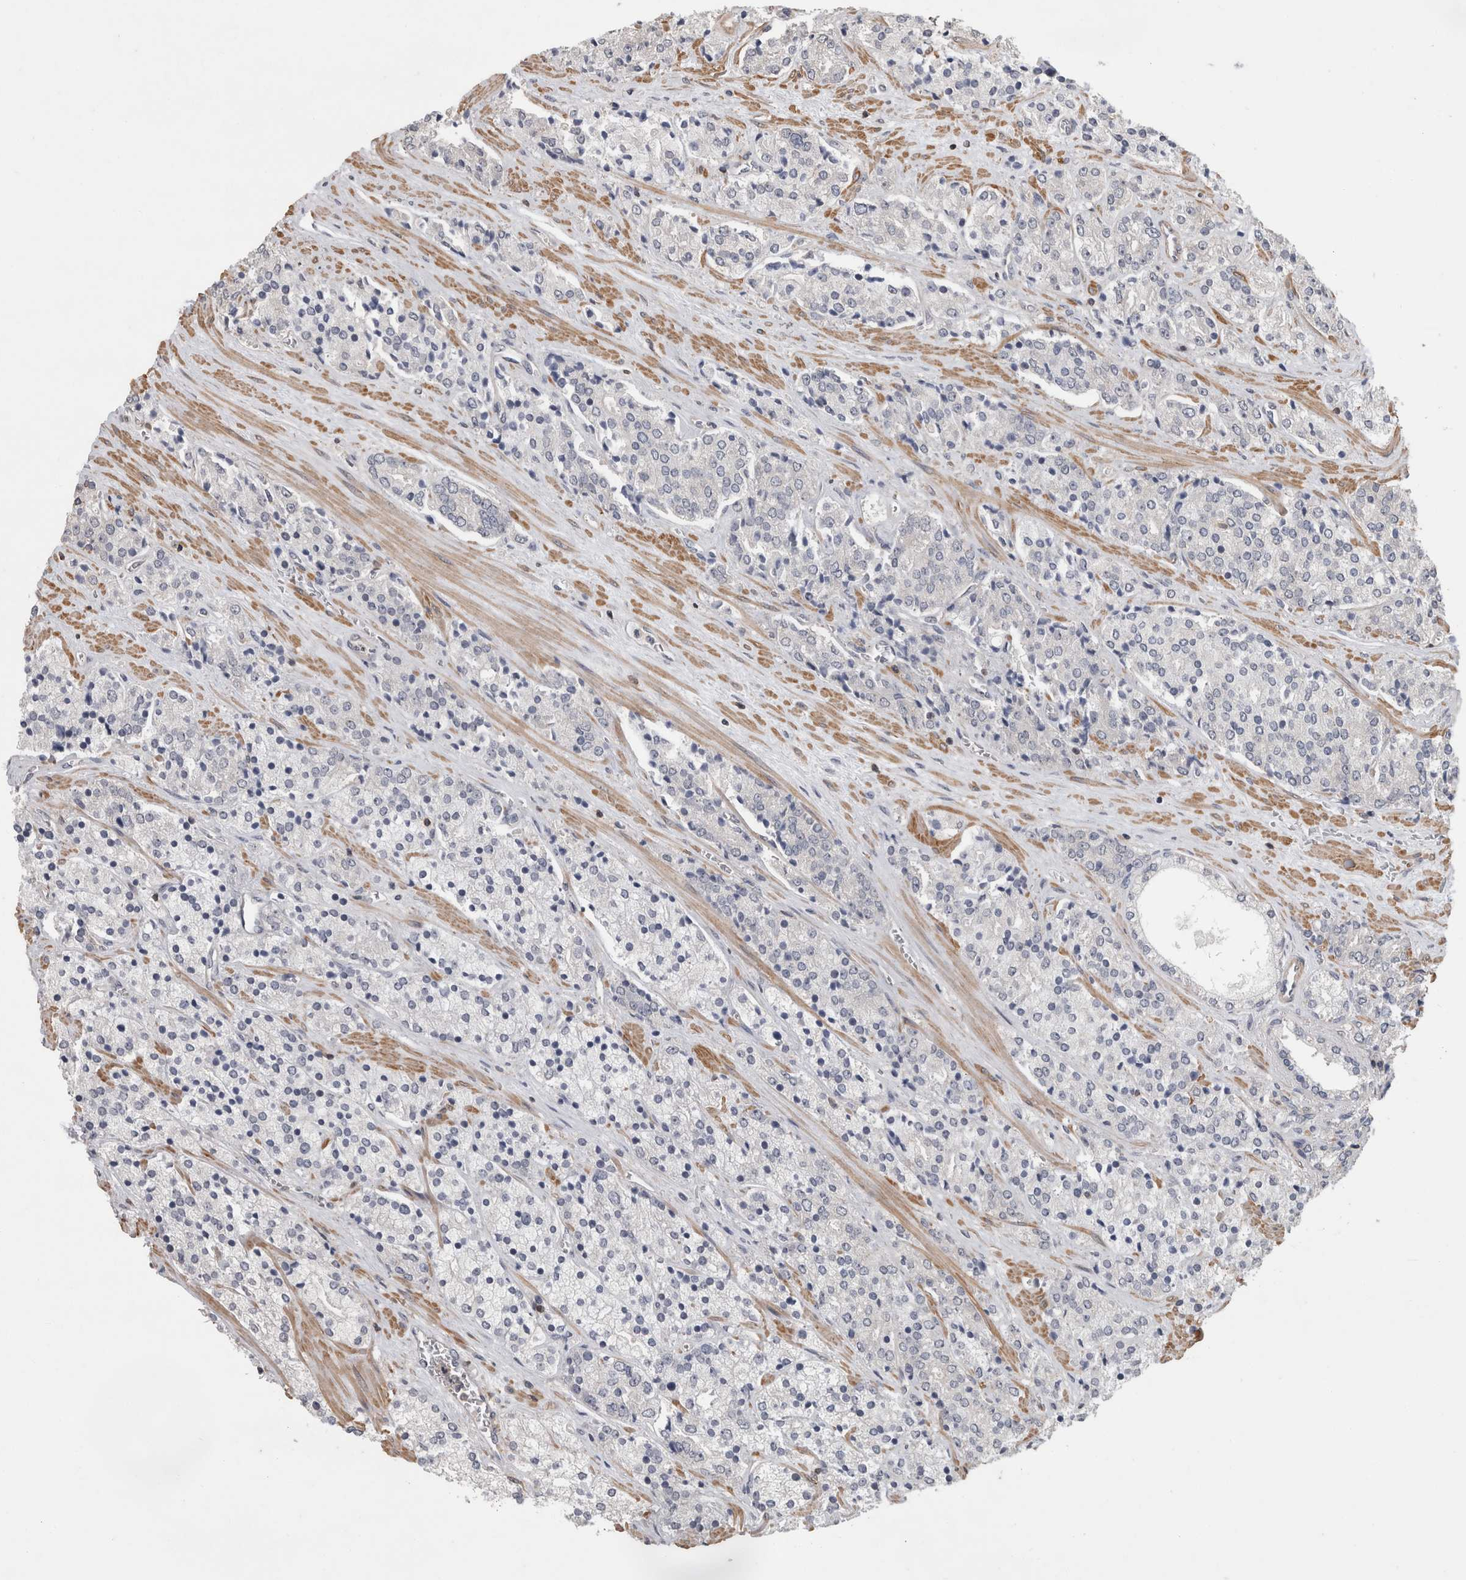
{"staining": {"intensity": "negative", "quantity": "none", "location": "none"}, "tissue": "prostate cancer", "cell_type": "Tumor cells", "image_type": "cancer", "snomed": [{"axis": "morphology", "description": "Adenocarcinoma, High grade"}, {"axis": "topography", "description": "Prostate"}], "caption": "High power microscopy micrograph of an immunohistochemistry (IHC) photomicrograph of adenocarcinoma (high-grade) (prostate), revealing no significant expression in tumor cells. (DAB immunohistochemistry, high magnification).", "gene": "SPATA48", "patient": {"sex": "male", "age": 71}}